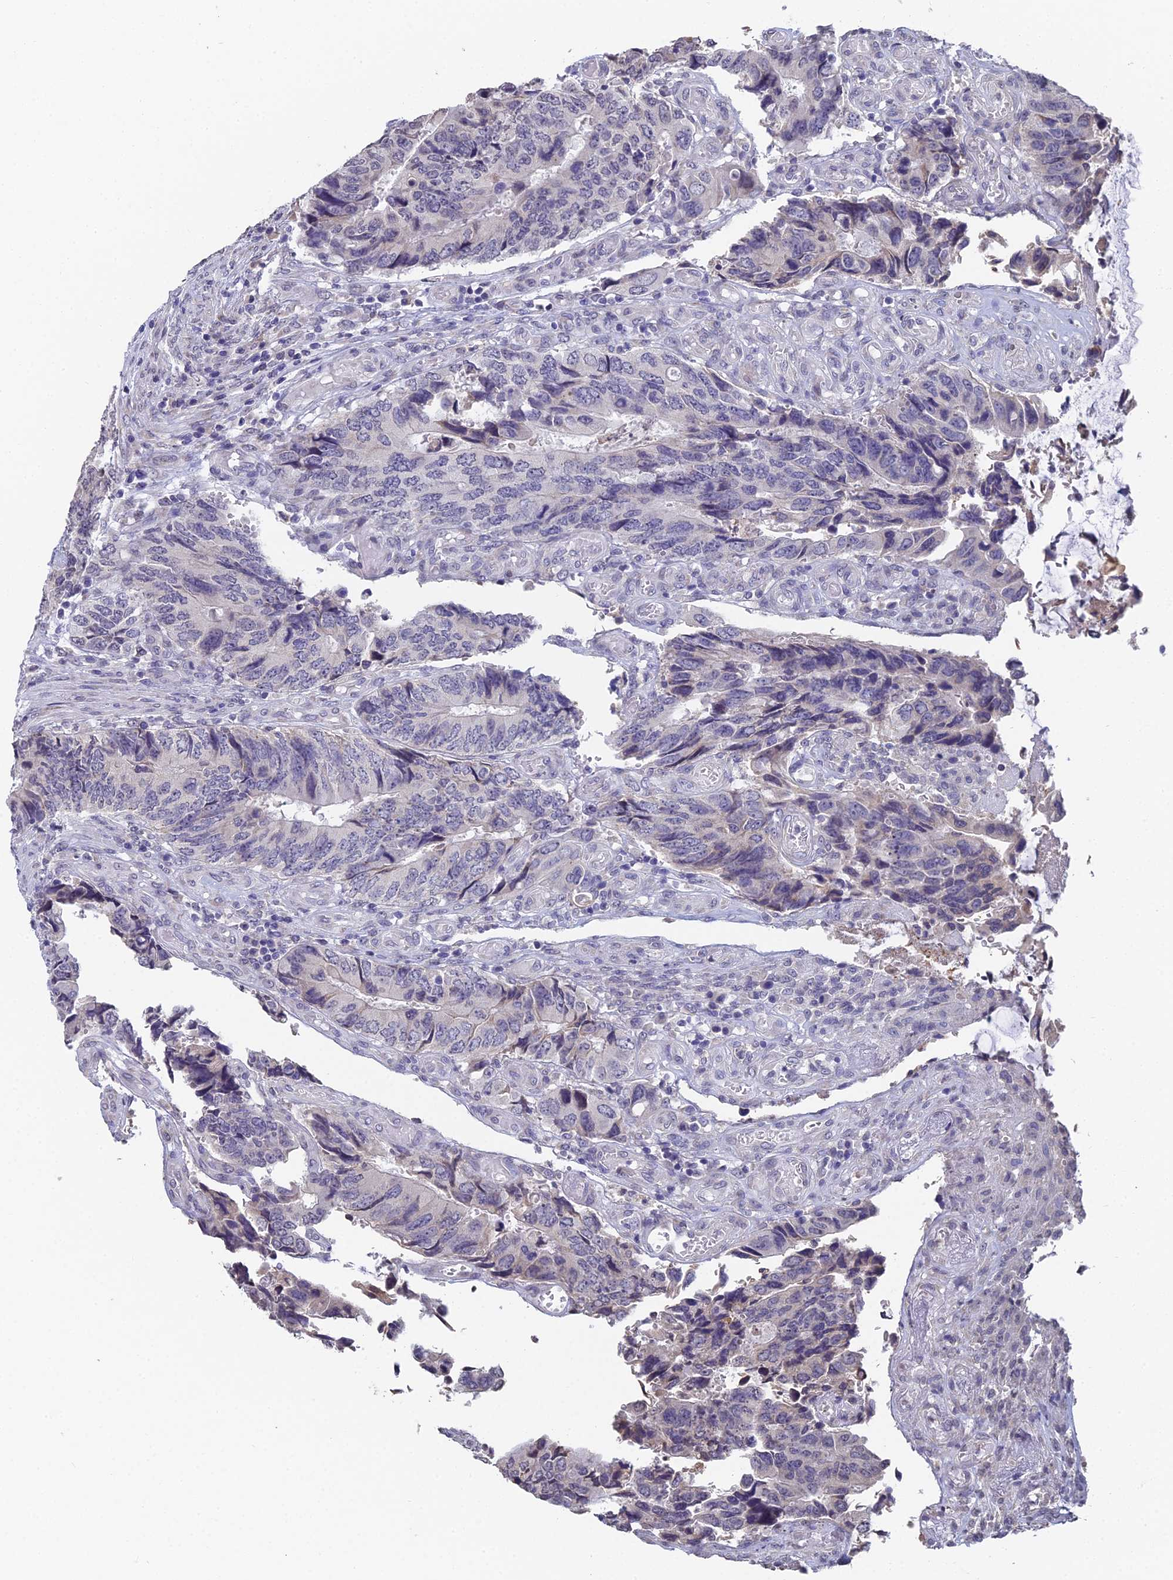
{"staining": {"intensity": "negative", "quantity": "none", "location": "none"}, "tissue": "colorectal cancer", "cell_type": "Tumor cells", "image_type": "cancer", "snomed": [{"axis": "morphology", "description": "Adenocarcinoma, NOS"}, {"axis": "topography", "description": "Colon"}], "caption": "DAB immunohistochemical staining of colorectal adenocarcinoma demonstrates no significant staining in tumor cells.", "gene": "PRR22", "patient": {"sex": "male", "age": 87}}